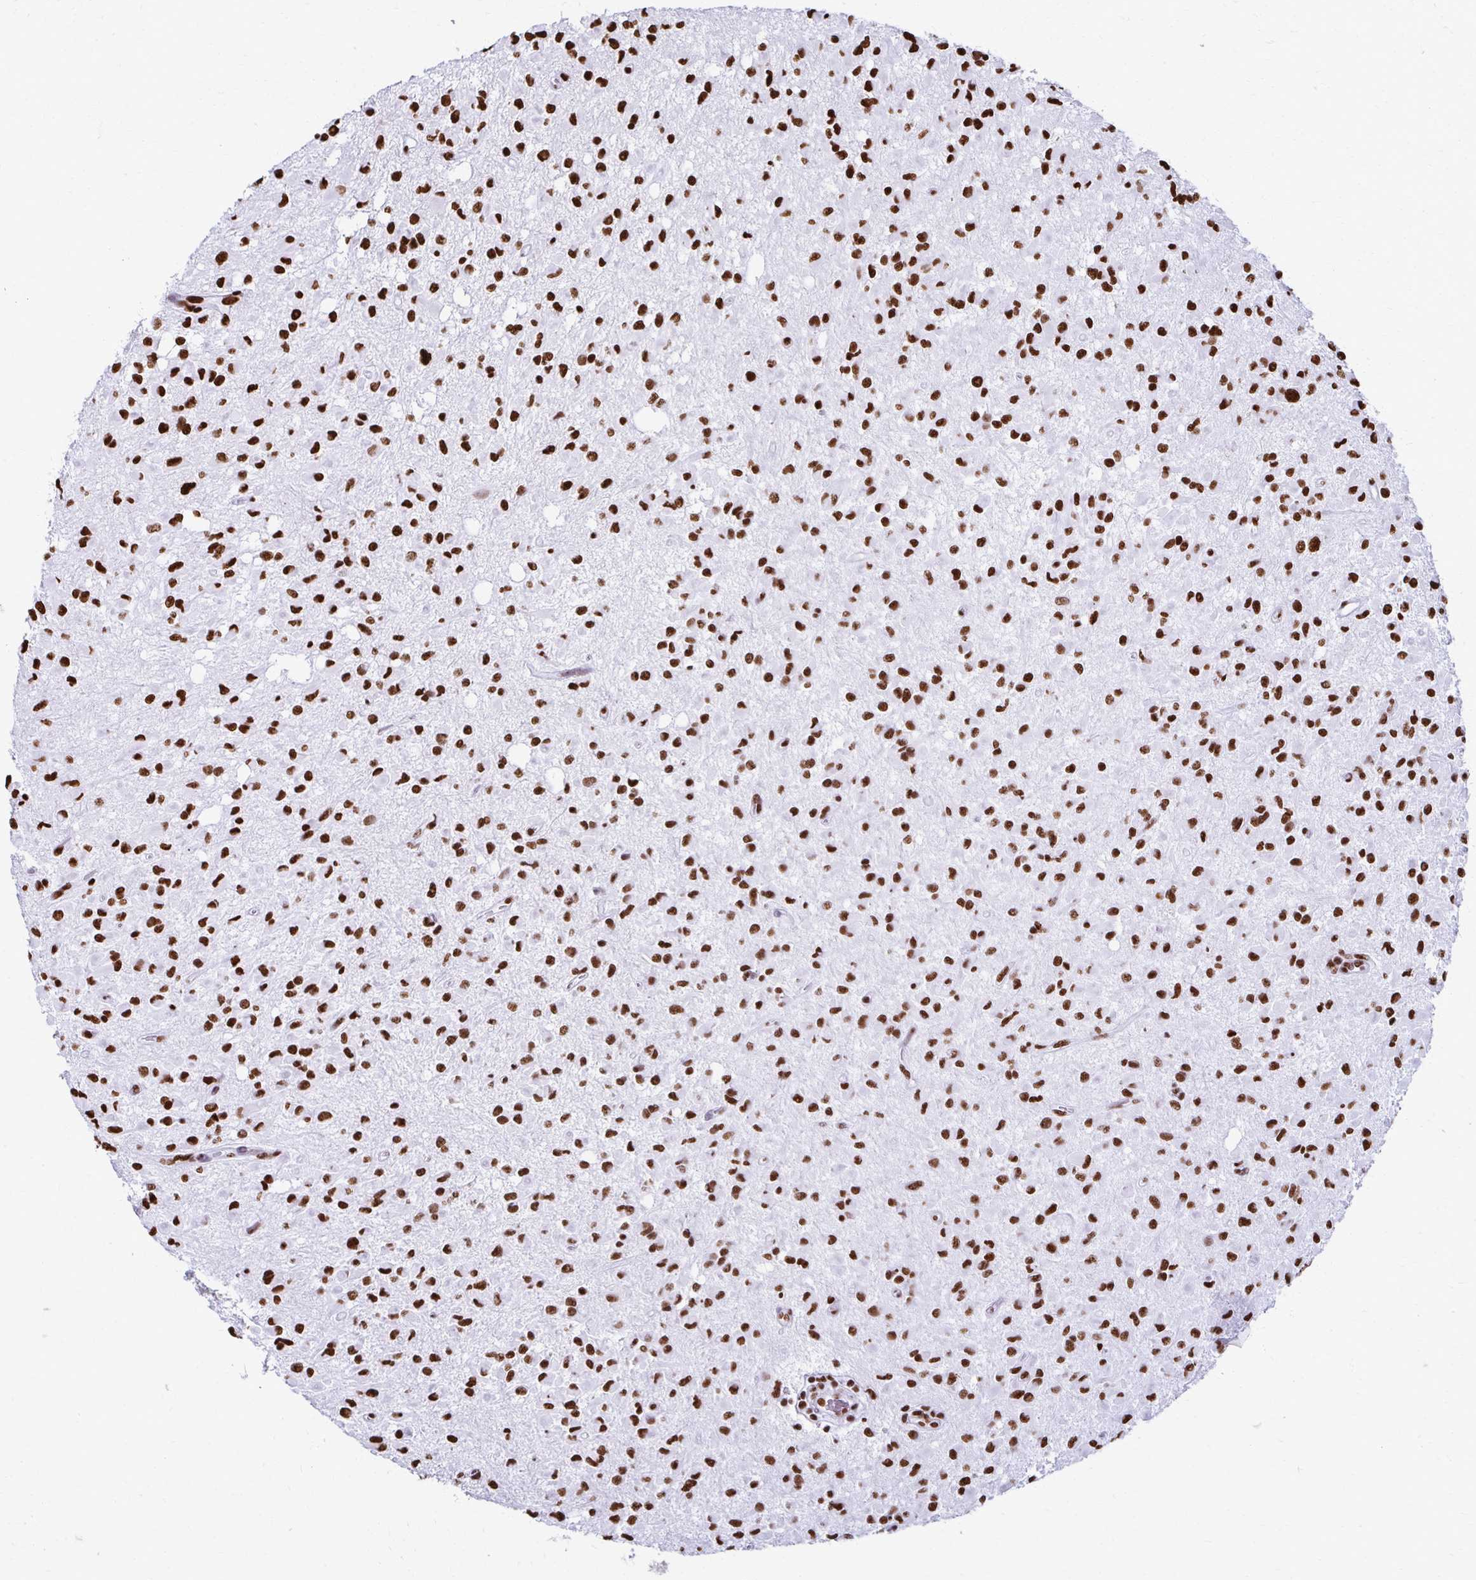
{"staining": {"intensity": "strong", "quantity": ">75%", "location": "nuclear"}, "tissue": "glioma", "cell_type": "Tumor cells", "image_type": "cancer", "snomed": [{"axis": "morphology", "description": "Glioma, malignant, Low grade"}, {"axis": "topography", "description": "Brain"}], "caption": "There is high levels of strong nuclear positivity in tumor cells of malignant glioma (low-grade), as demonstrated by immunohistochemical staining (brown color).", "gene": "NONO", "patient": {"sex": "female", "age": 33}}